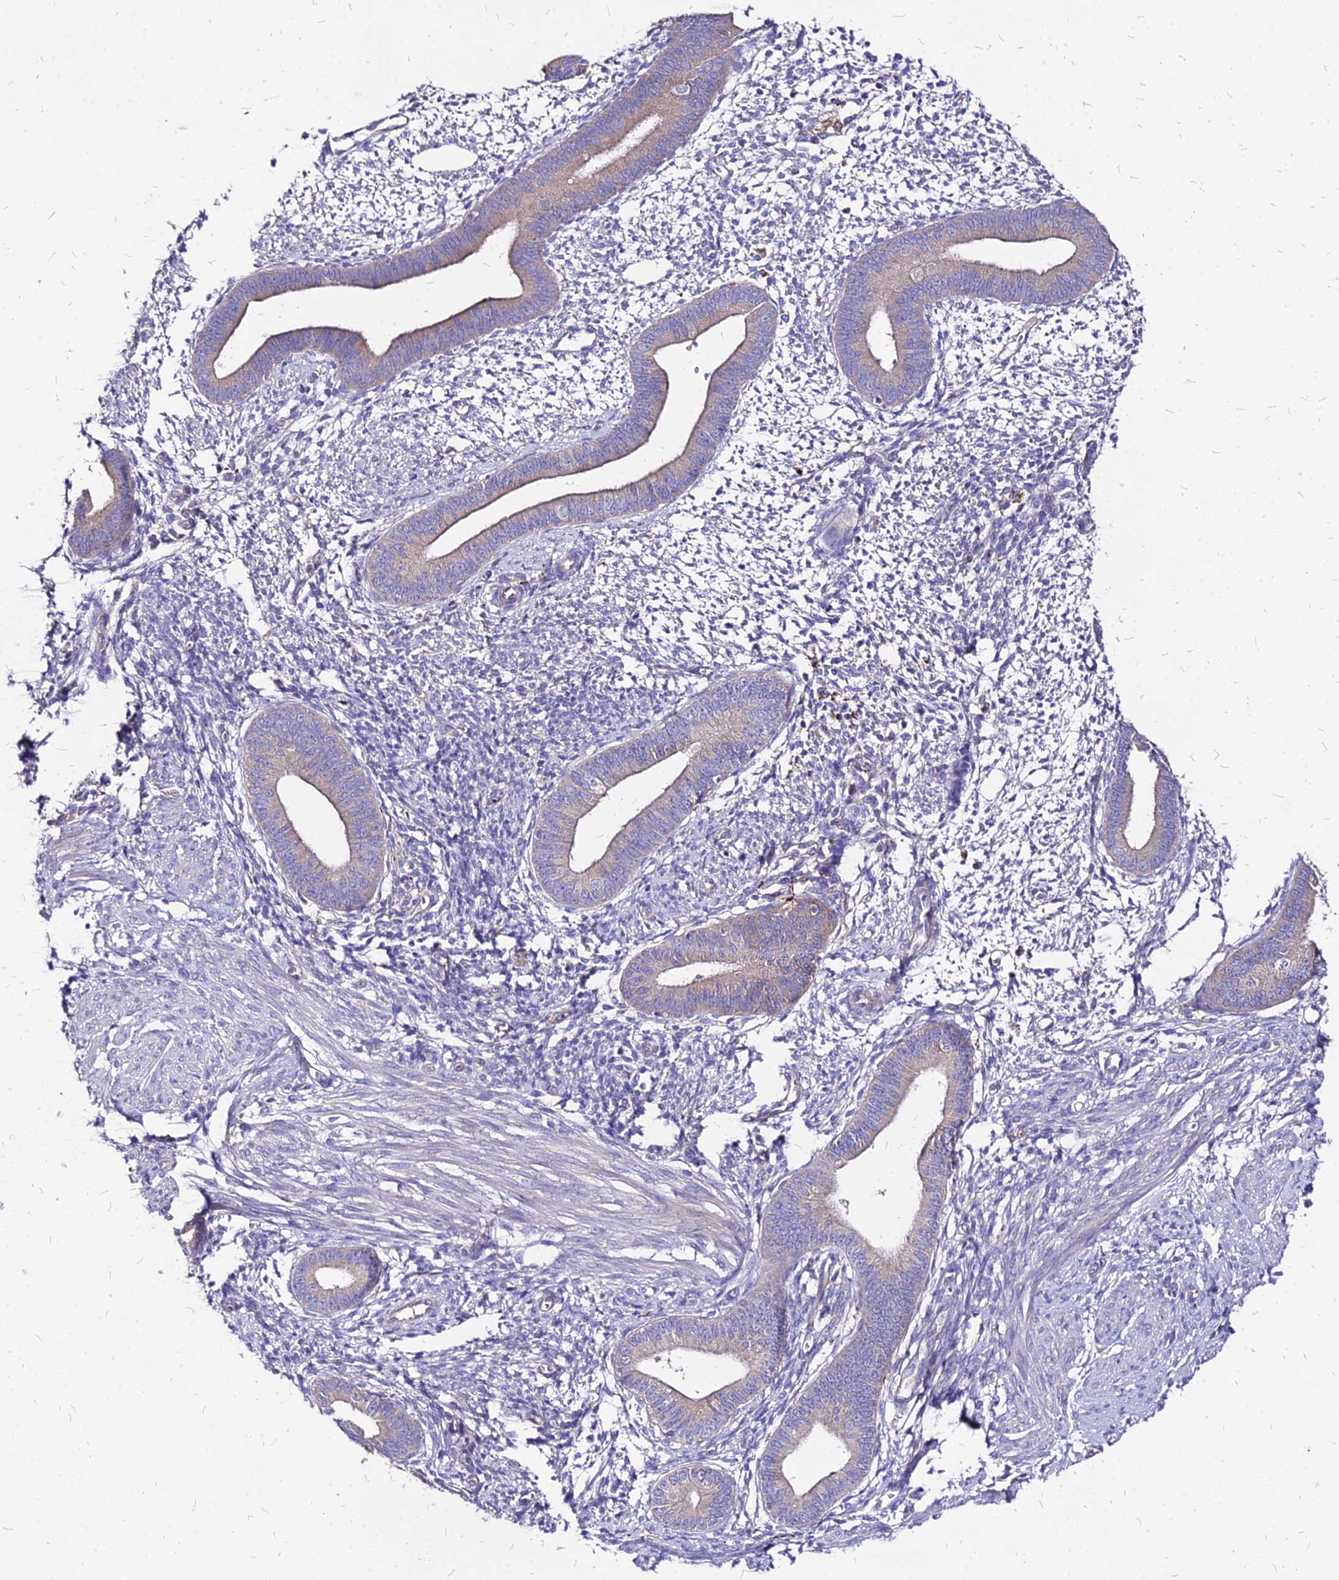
{"staining": {"intensity": "negative", "quantity": "none", "location": "none"}, "tissue": "endometrium", "cell_type": "Cells in endometrial stroma", "image_type": "normal", "snomed": [{"axis": "morphology", "description": "Normal tissue, NOS"}, {"axis": "topography", "description": "Endometrium"}], "caption": "DAB immunohistochemical staining of benign endometrium displays no significant staining in cells in endometrial stroma.", "gene": "COMMD10", "patient": {"sex": "female", "age": 46}}